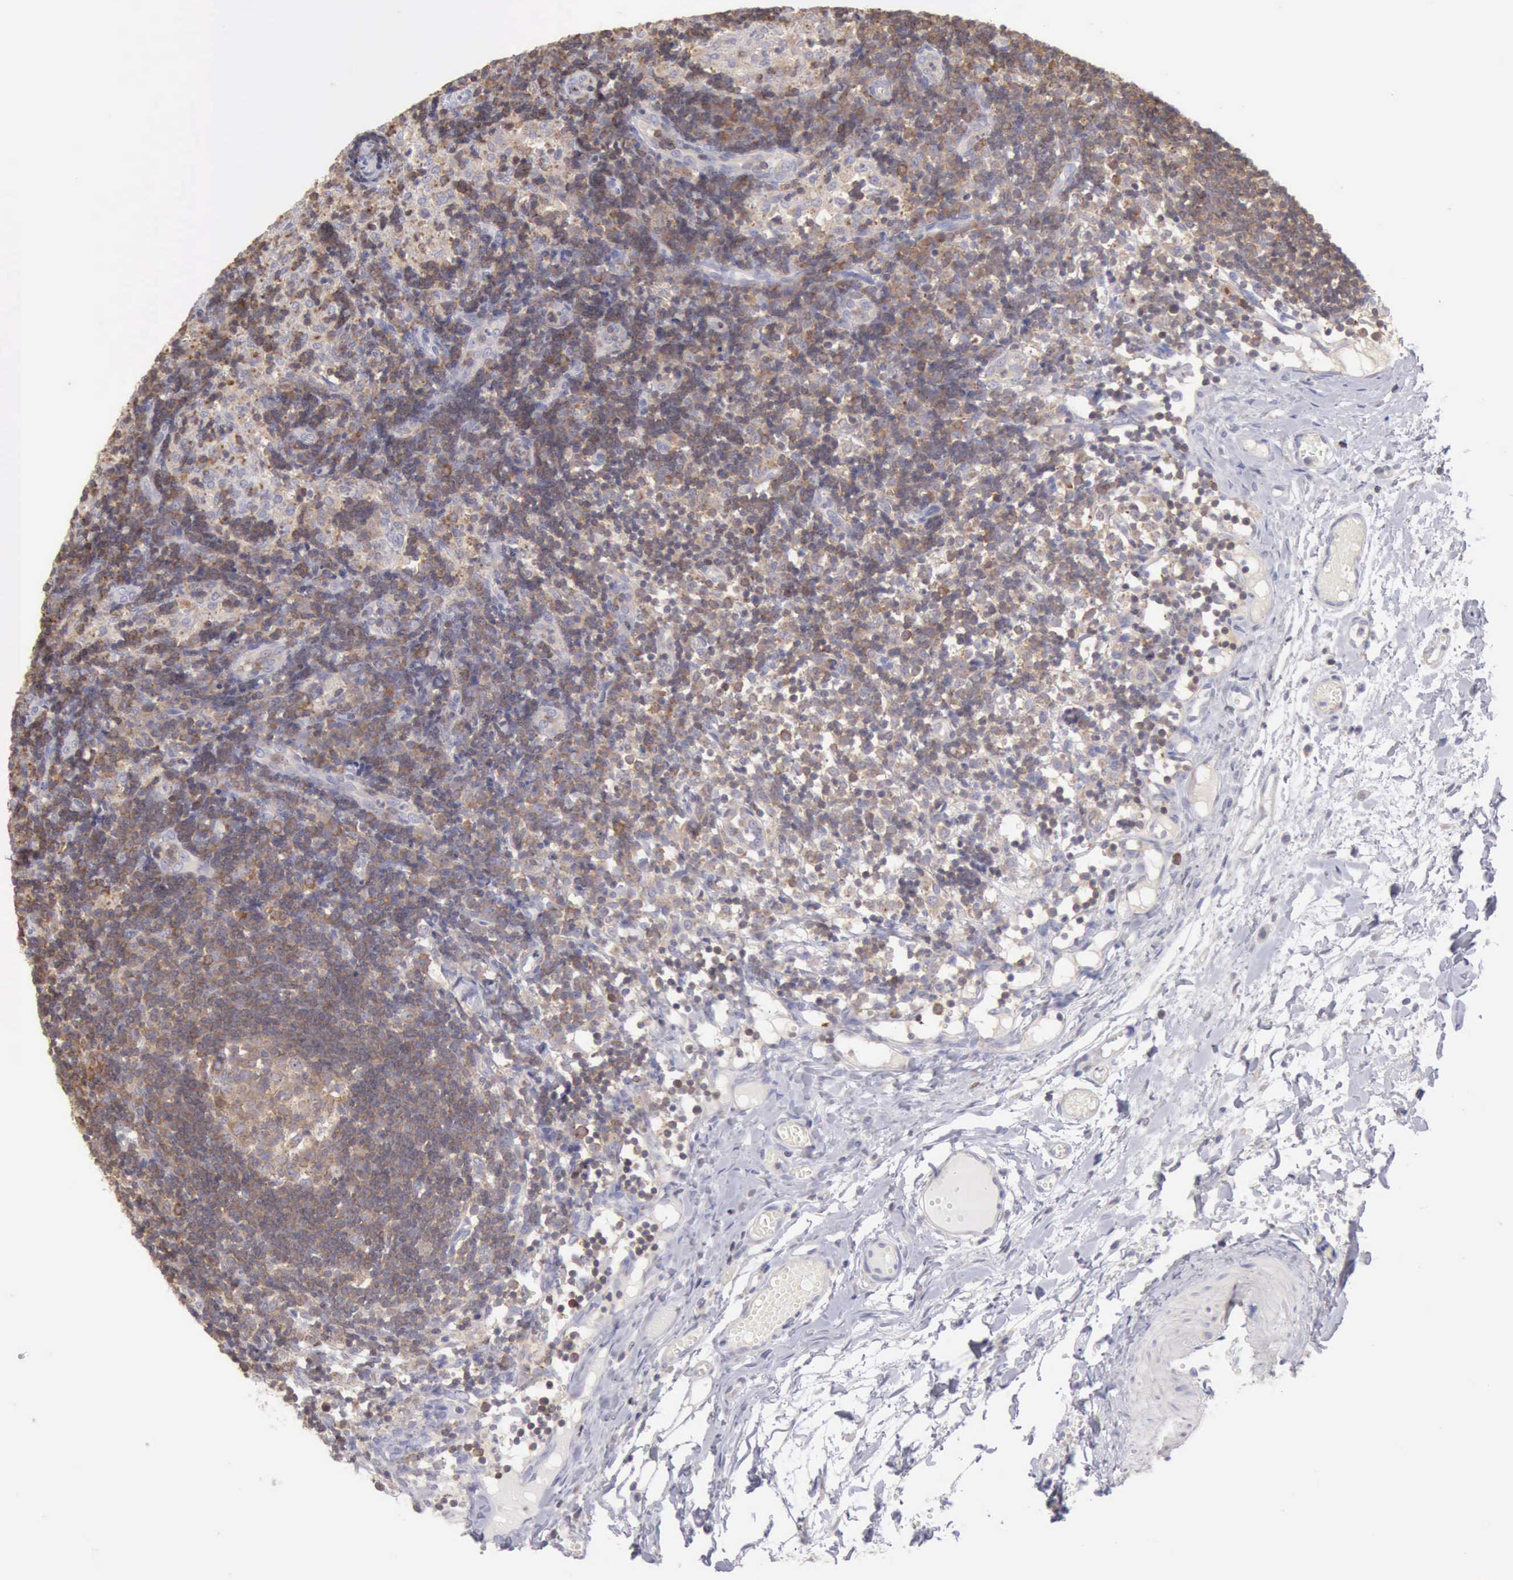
{"staining": {"intensity": "moderate", "quantity": ">75%", "location": "cytoplasmic/membranous"}, "tissue": "lymph node", "cell_type": "Germinal center cells", "image_type": "normal", "snomed": [{"axis": "morphology", "description": "Normal tissue, NOS"}, {"axis": "morphology", "description": "Inflammation, NOS"}, {"axis": "topography", "description": "Lymph node"}, {"axis": "topography", "description": "Salivary gland"}], "caption": "Immunohistochemical staining of unremarkable lymph node displays medium levels of moderate cytoplasmic/membranous staining in about >75% of germinal center cells.", "gene": "SASH3", "patient": {"sex": "male", "age": 3}}